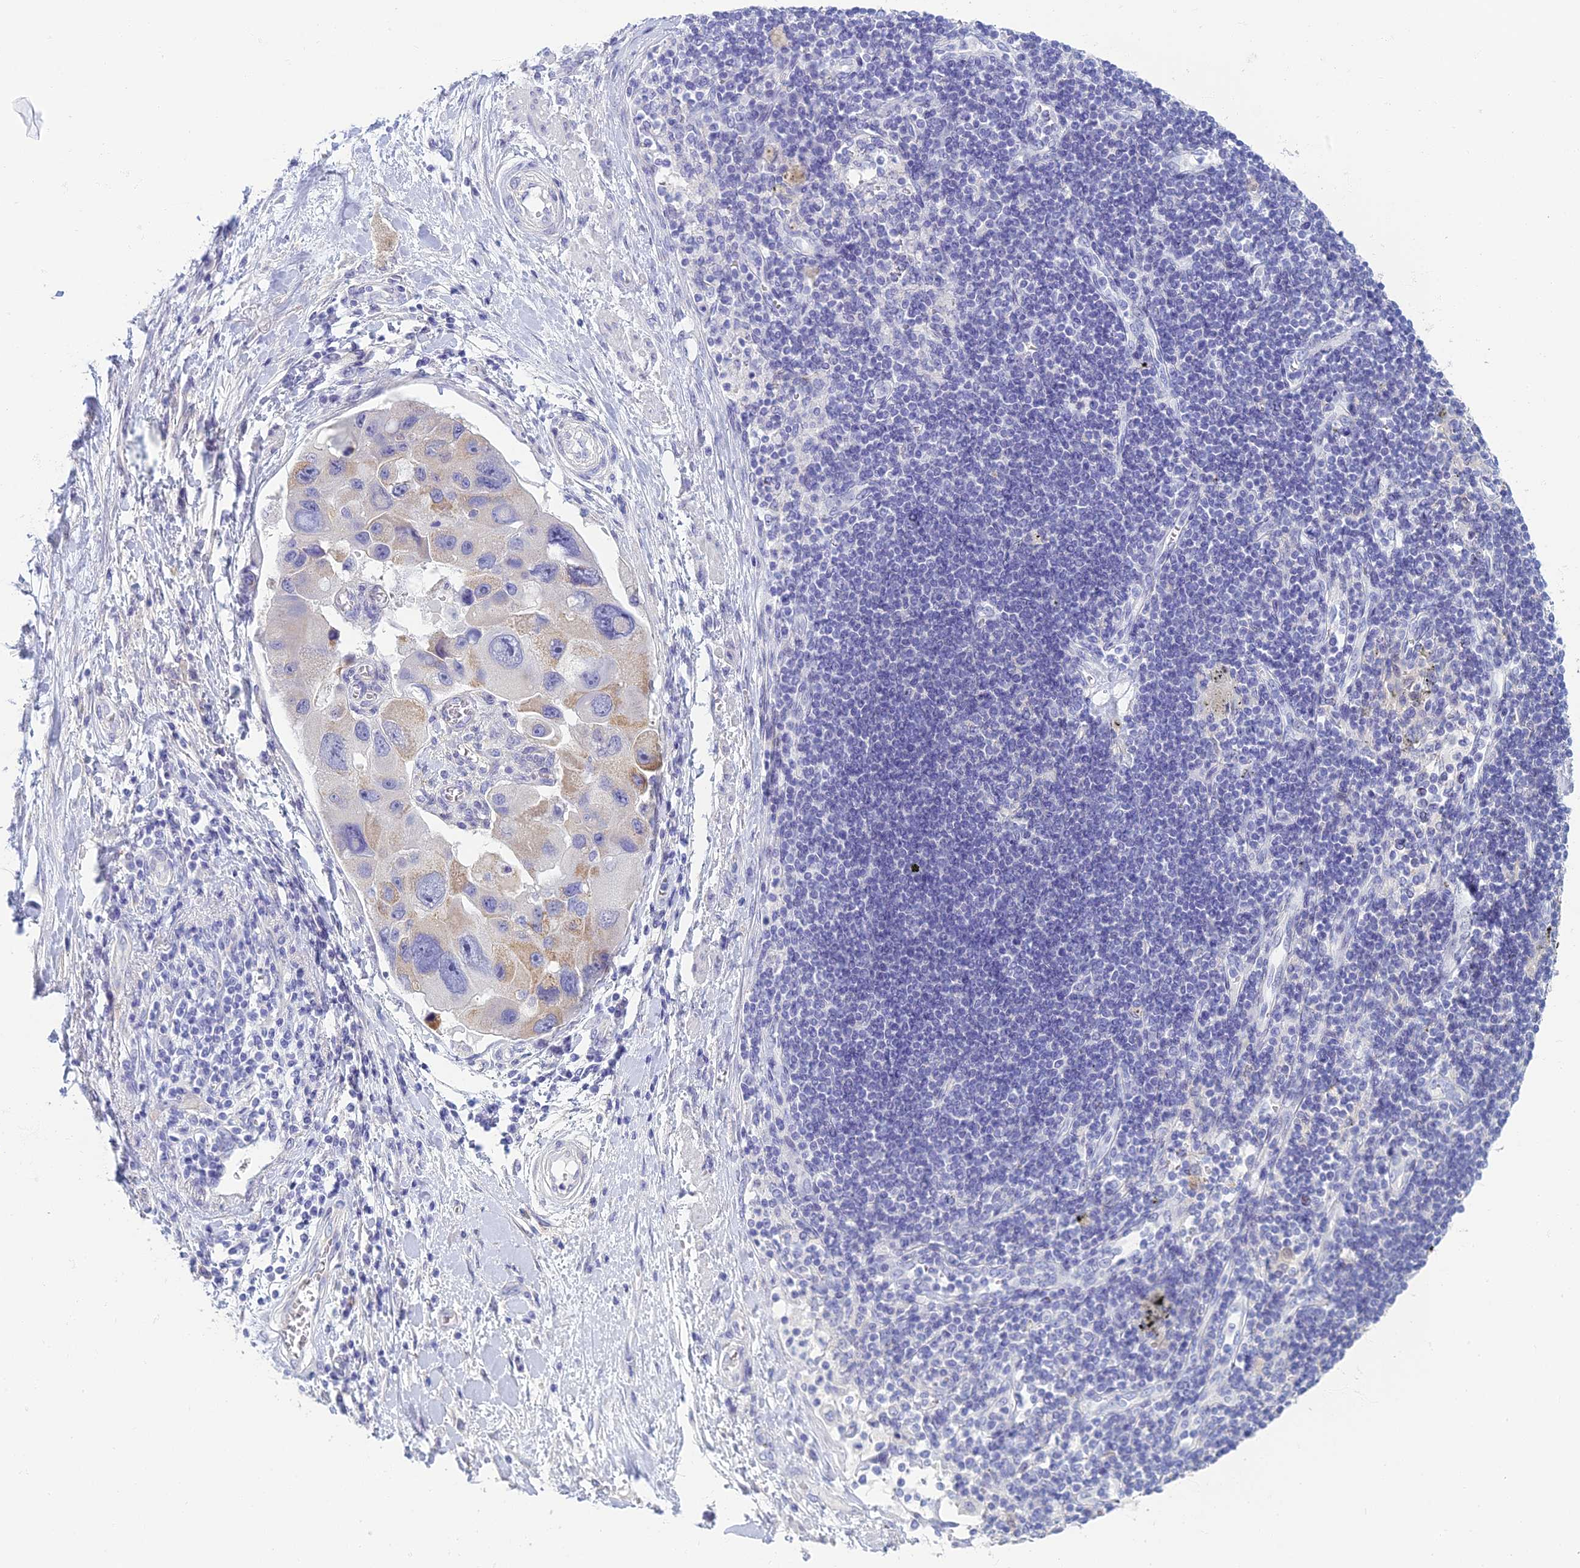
{"staining": {"intensity": "weak", "quantity": "<25%", "location": "cytoplasmic/membranous"}, "tissue": "lung cancer", "cell_type": "Tumor cells", "image_type": "cancer", "snomed": [{"axis": "morphology", "description": "Adenocarcinoma, NOS"}, {"axis": "topography", "description": "Lung"}], "caption": "A photomicrograph of human adenocarcinoma (lung) is negative for staining in tumor cells. The staining is performed using DAB brown chromogen with nuclei counter-stained in using hematoxylin.", "gene": "NEURL1", "patient": {"sex": "female", "age": 54}}